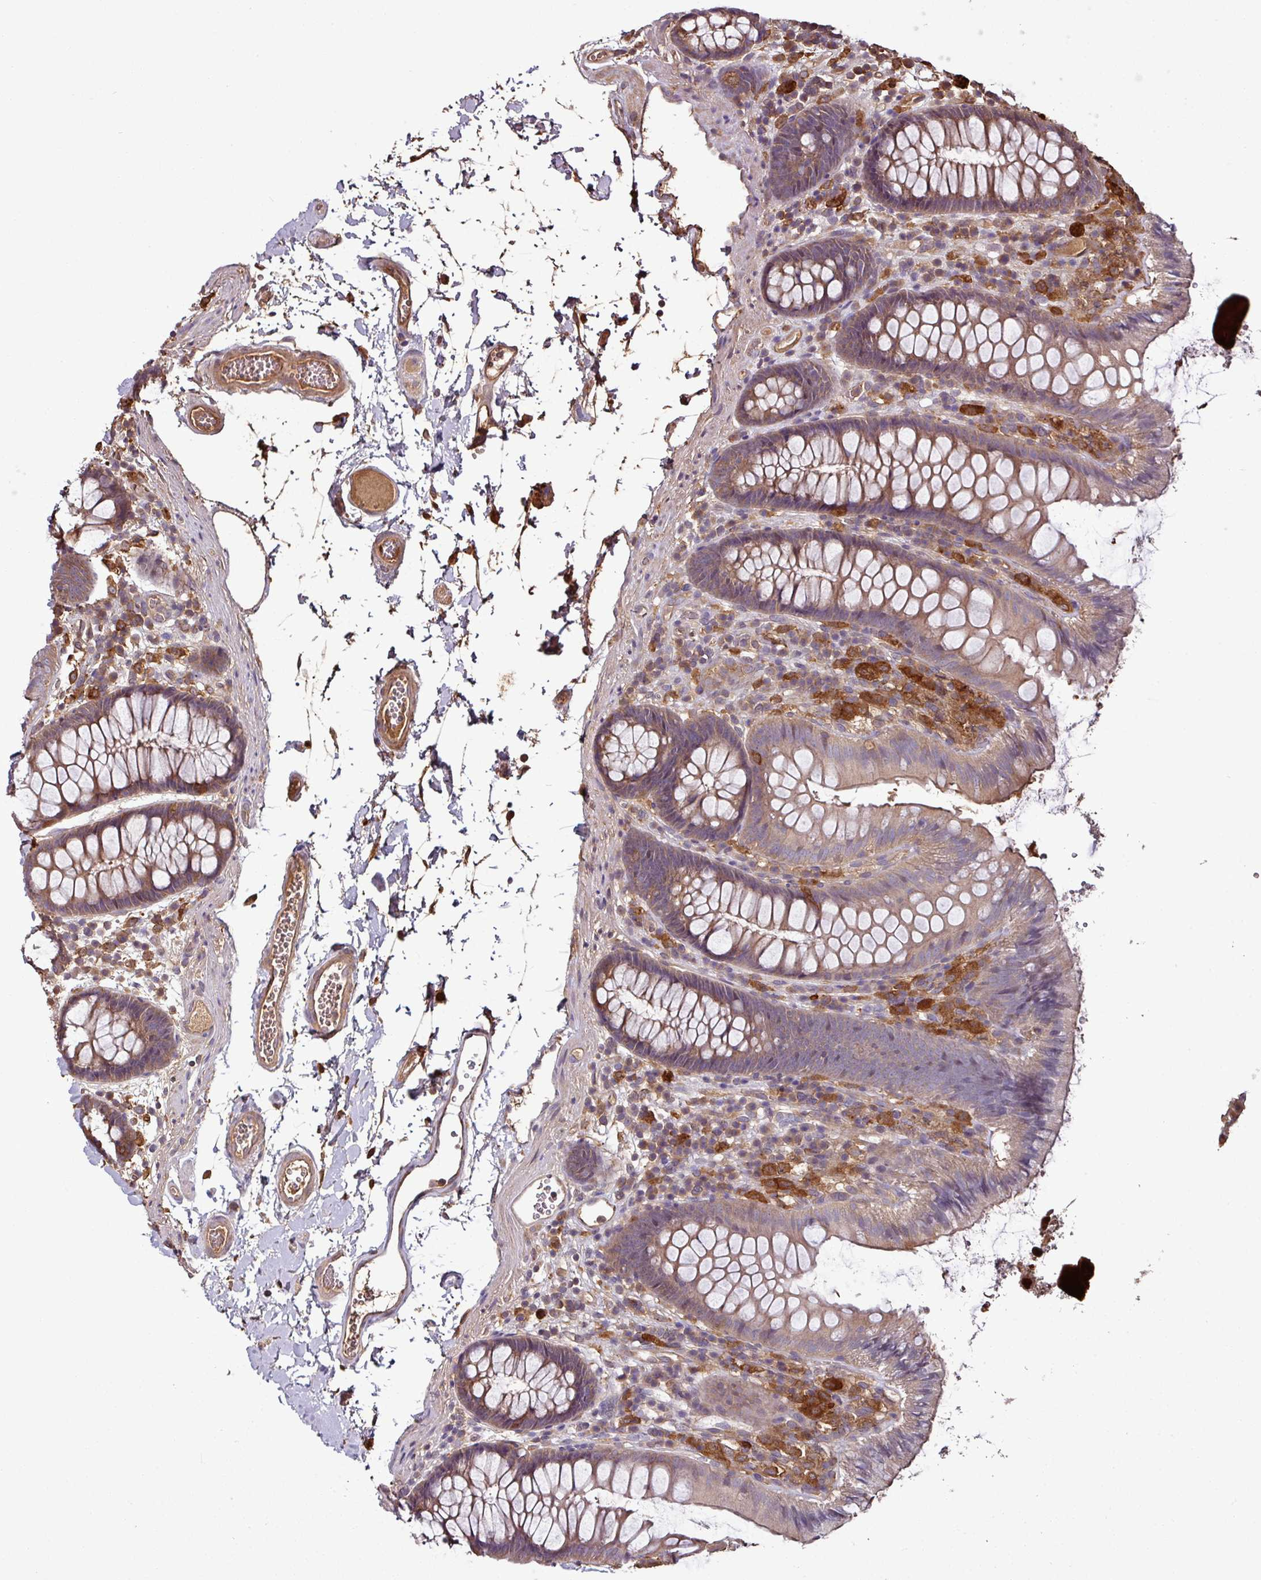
{"staining": {"intensity": "moderate", "quantity": ">75%", "location": "cytoplasmic/membranous"}, "tissue": "colon", "cell_type": "Endothelial cells", "image_type": "normal", "snomed": [{"axis": "morphology", "description": "Normal tissue, NOS"}, {"axis": "topography", "description": "Colon"}], "caption": "An immunohistochemistry histopathology image of normal tissue is shown. Protein staining in brown shows moderate cytoplasmic/membranous positivity in colon within endothelial cells. (Stains: DAB in brown, nuclei in blue, Microscopy: brightfield microscopy at high magnification).", "gene": "GNPDA1", "patient": {"sex": "male", "age": 84}}